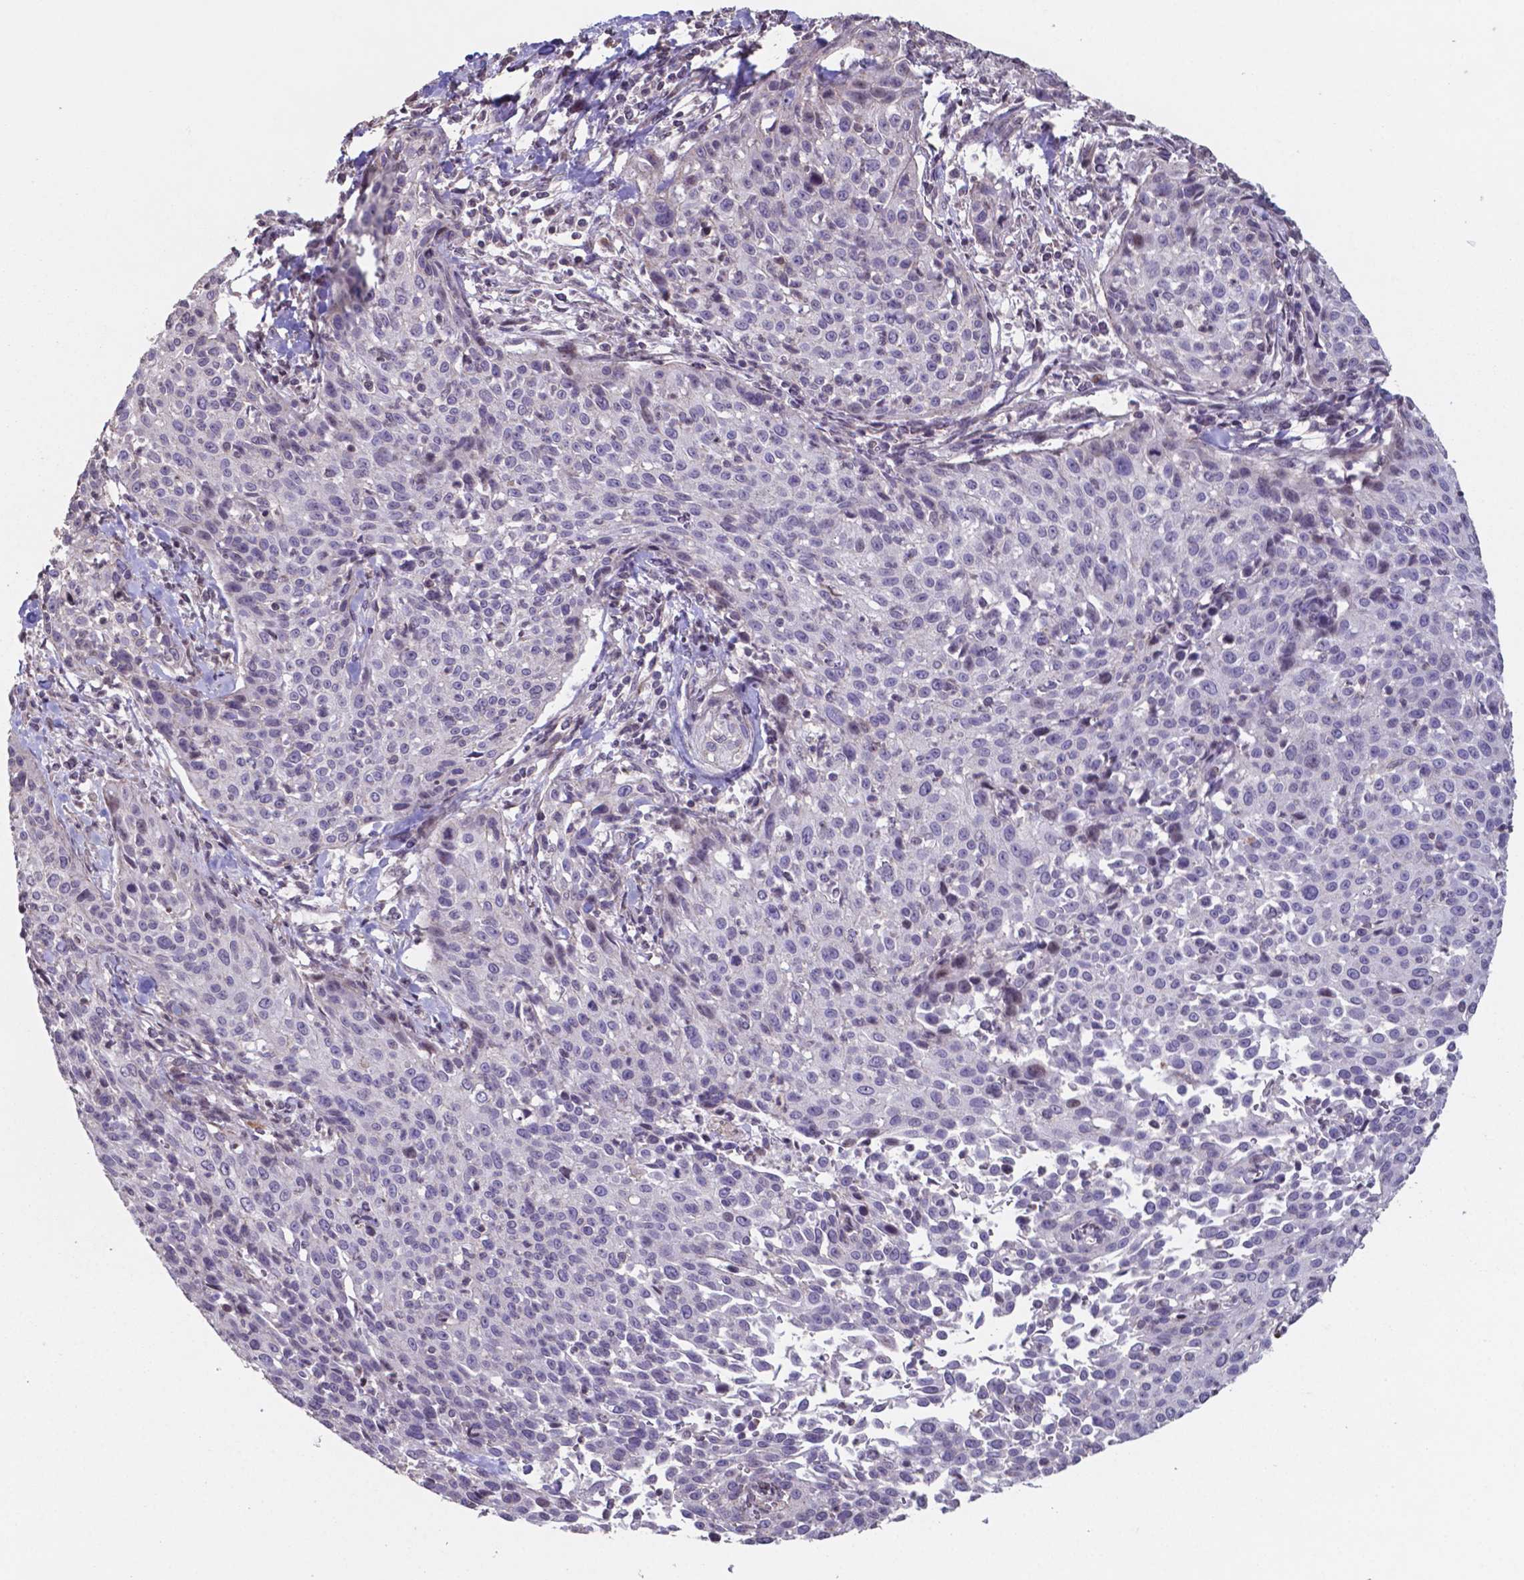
{"staining": {"intensity": "negative", "quantity": "none", "location": "none"}, "tissue": "cervical cancer", "cell_type": "Tumor cells", "image_type": "cancer", "snomed": [{"axis": "morphology", "description": "Squamous cell carcinoma, NOS"}, {"axis": "topography", "description": "Cervix"}], "caption": "IHC photomicrograph of cervical squamous cell carcinoma stained for a protein (brown), which shows no positivity in tumor cells.", "gene": "MLC1", "patient": {"sex": "female", "age": 26}}